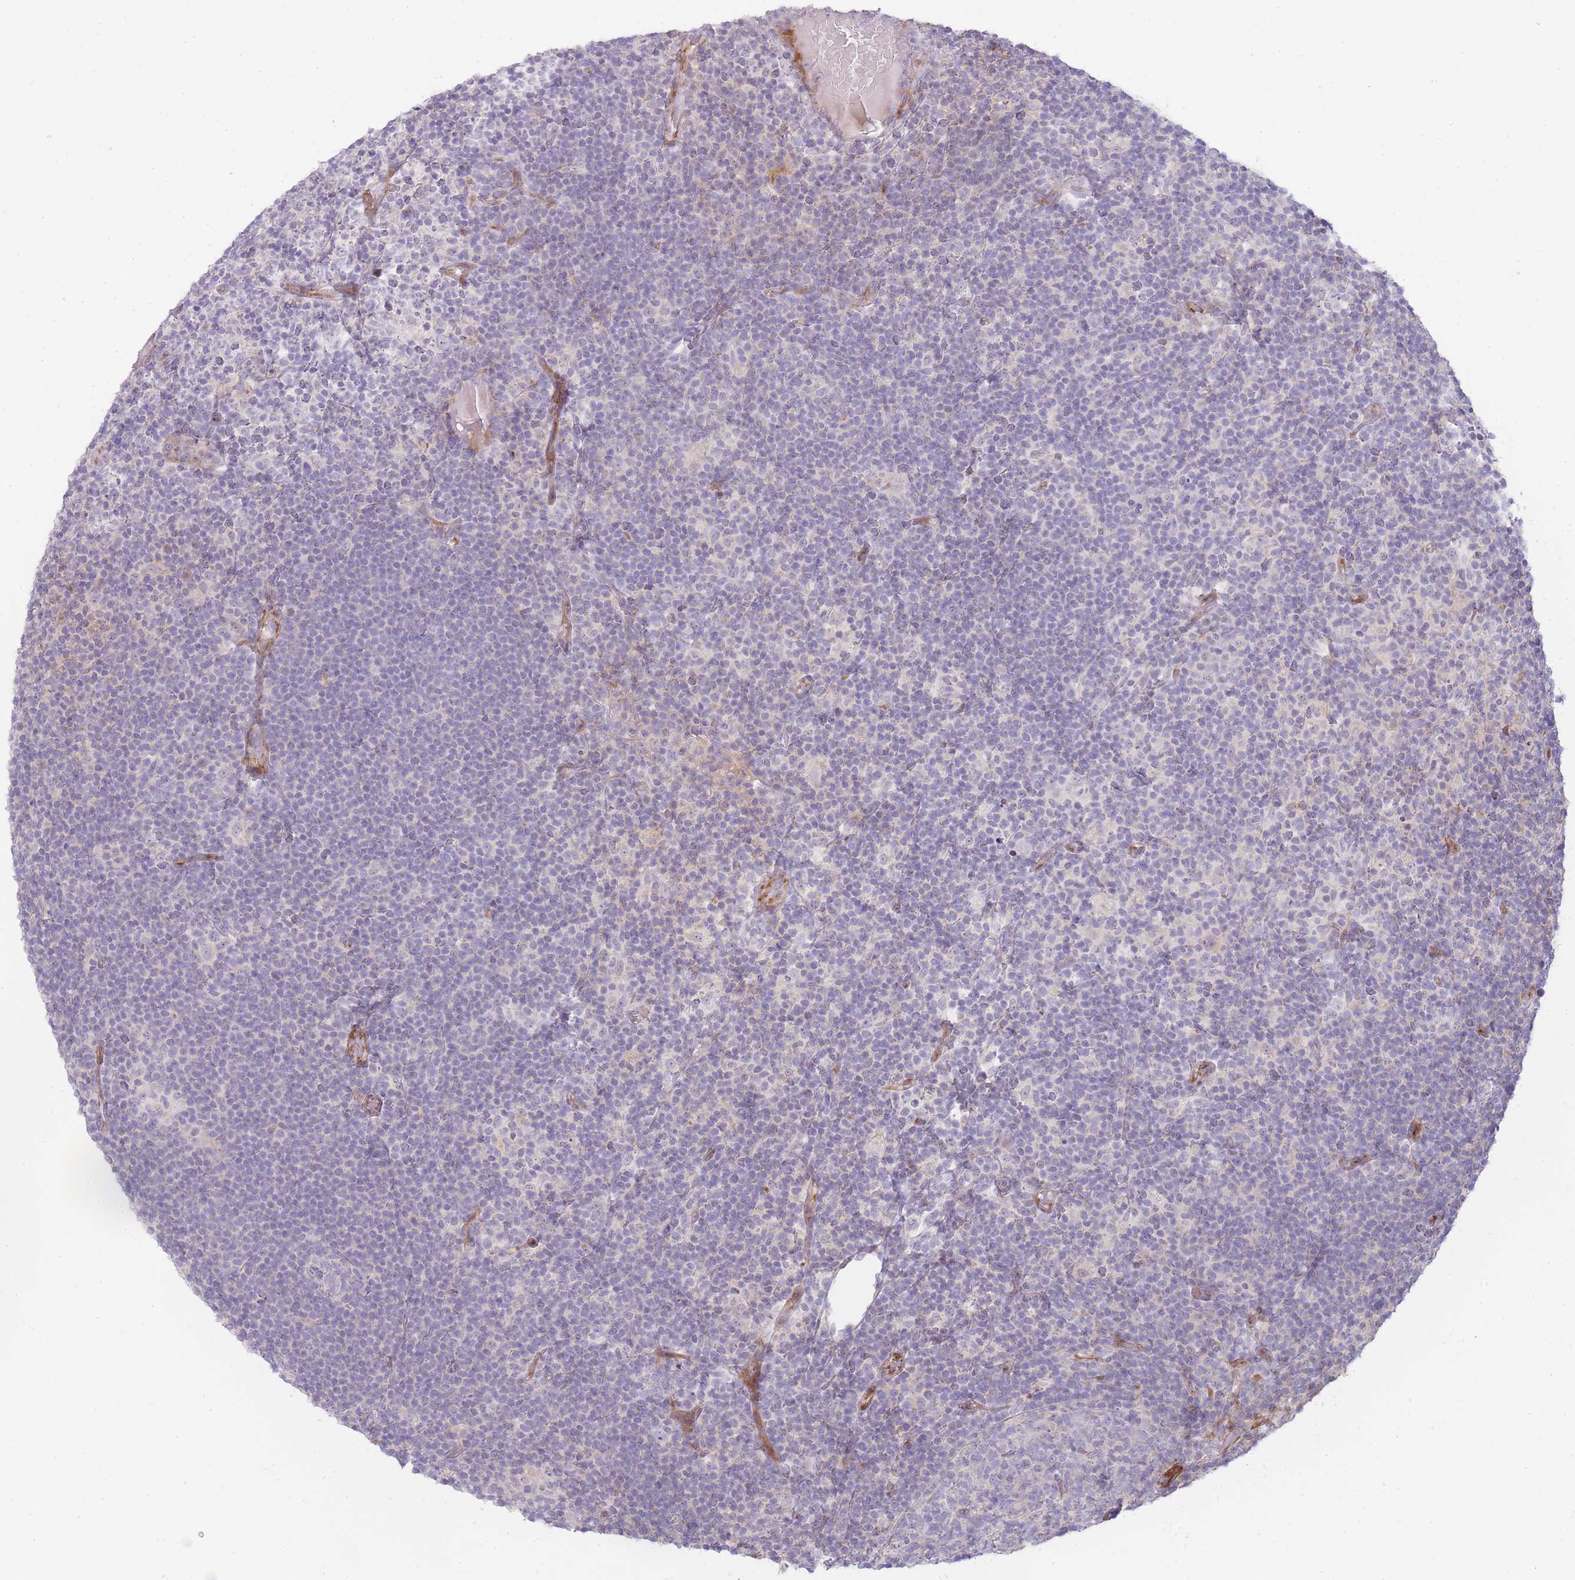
{"staining": {"intensity": "negative", "quantity": "none", "location": "none"}, "tissue": "lymphoma", "cell_type": "Tumor cells", "image_type": "cancer", "snomed": [{"axis": "morphology", "description": "Hodgkin's disease, NOS"}, {"axis": "topography", "description": "Lymph node"}], "caption": "High magnification brightfield microscopy of Hodgkin's disease stained with DAB (brown) and counterstained with hematoxylin (blue): tumor cells show no significant staining. Brightfield microscopy of immunohistochemistry stained with DAB (3,3'-diaminobenzidine) (brown) and hematoxylin (blue), captured at high magnification.", "gene": "PPP3R2", "patient": {"sex": "female", "age": 57}}